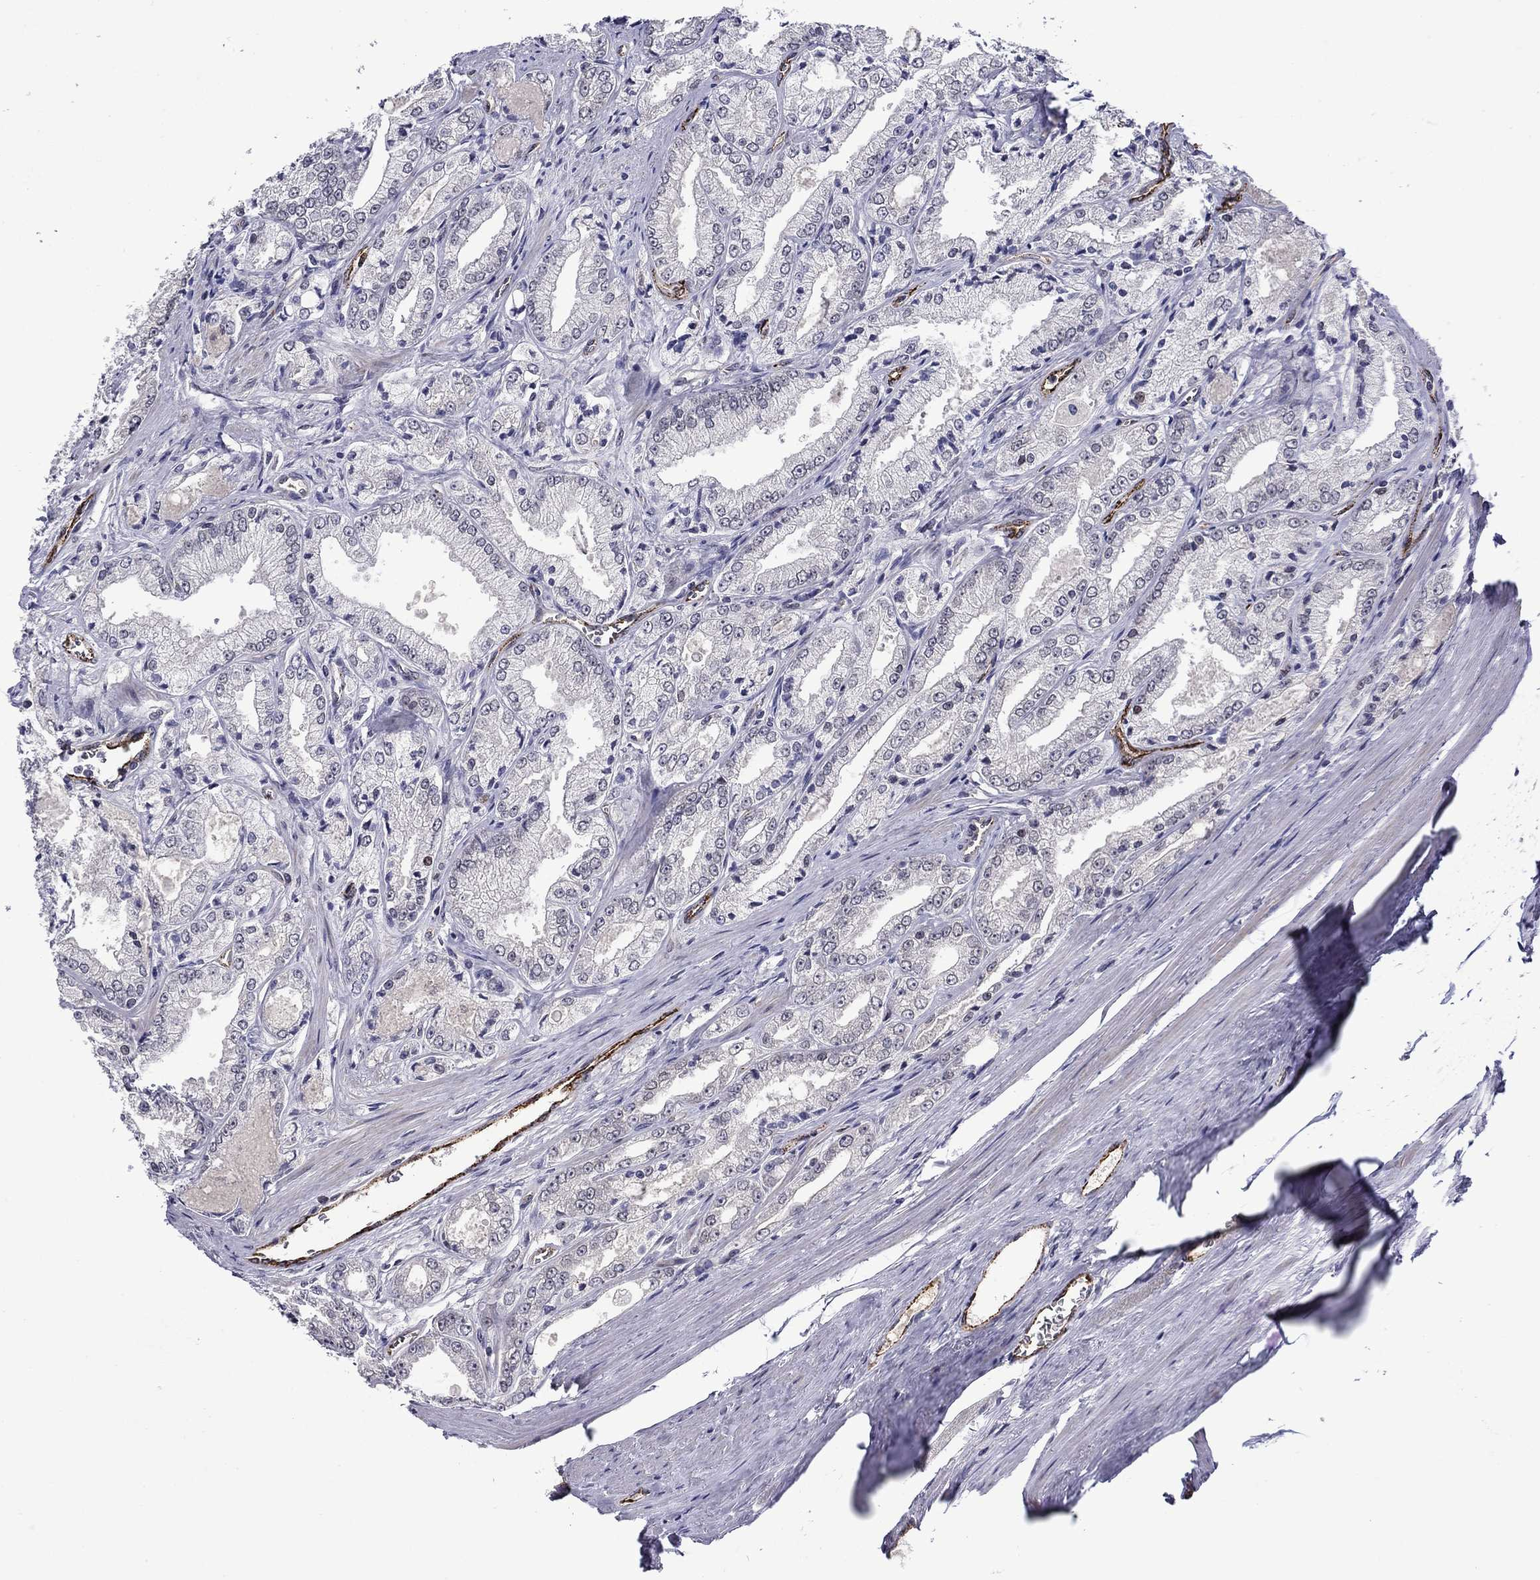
{"staining": {"intensity": "negative", "quantity": "none", "location": "none"}, "tissue": "prostate cancer", "cell_type": "Tumor cells", "image_type": "cancer", "snomed": [{"axis": "morphology", "description": "Adenocarcinoma, NOS"}, {"axis": "morphology", "description": "Adenocarcinoma, High grade"}, {"axis": "topography", "description": "Prostate"}], "caption": "Prostate cancer (high-grade adenocarcinoma) was stained to show a protein in brown. There is no significant positivity in tumor cells.", "gene": "SLITRK1", "patient": {"sex": "male", "age": 70}}